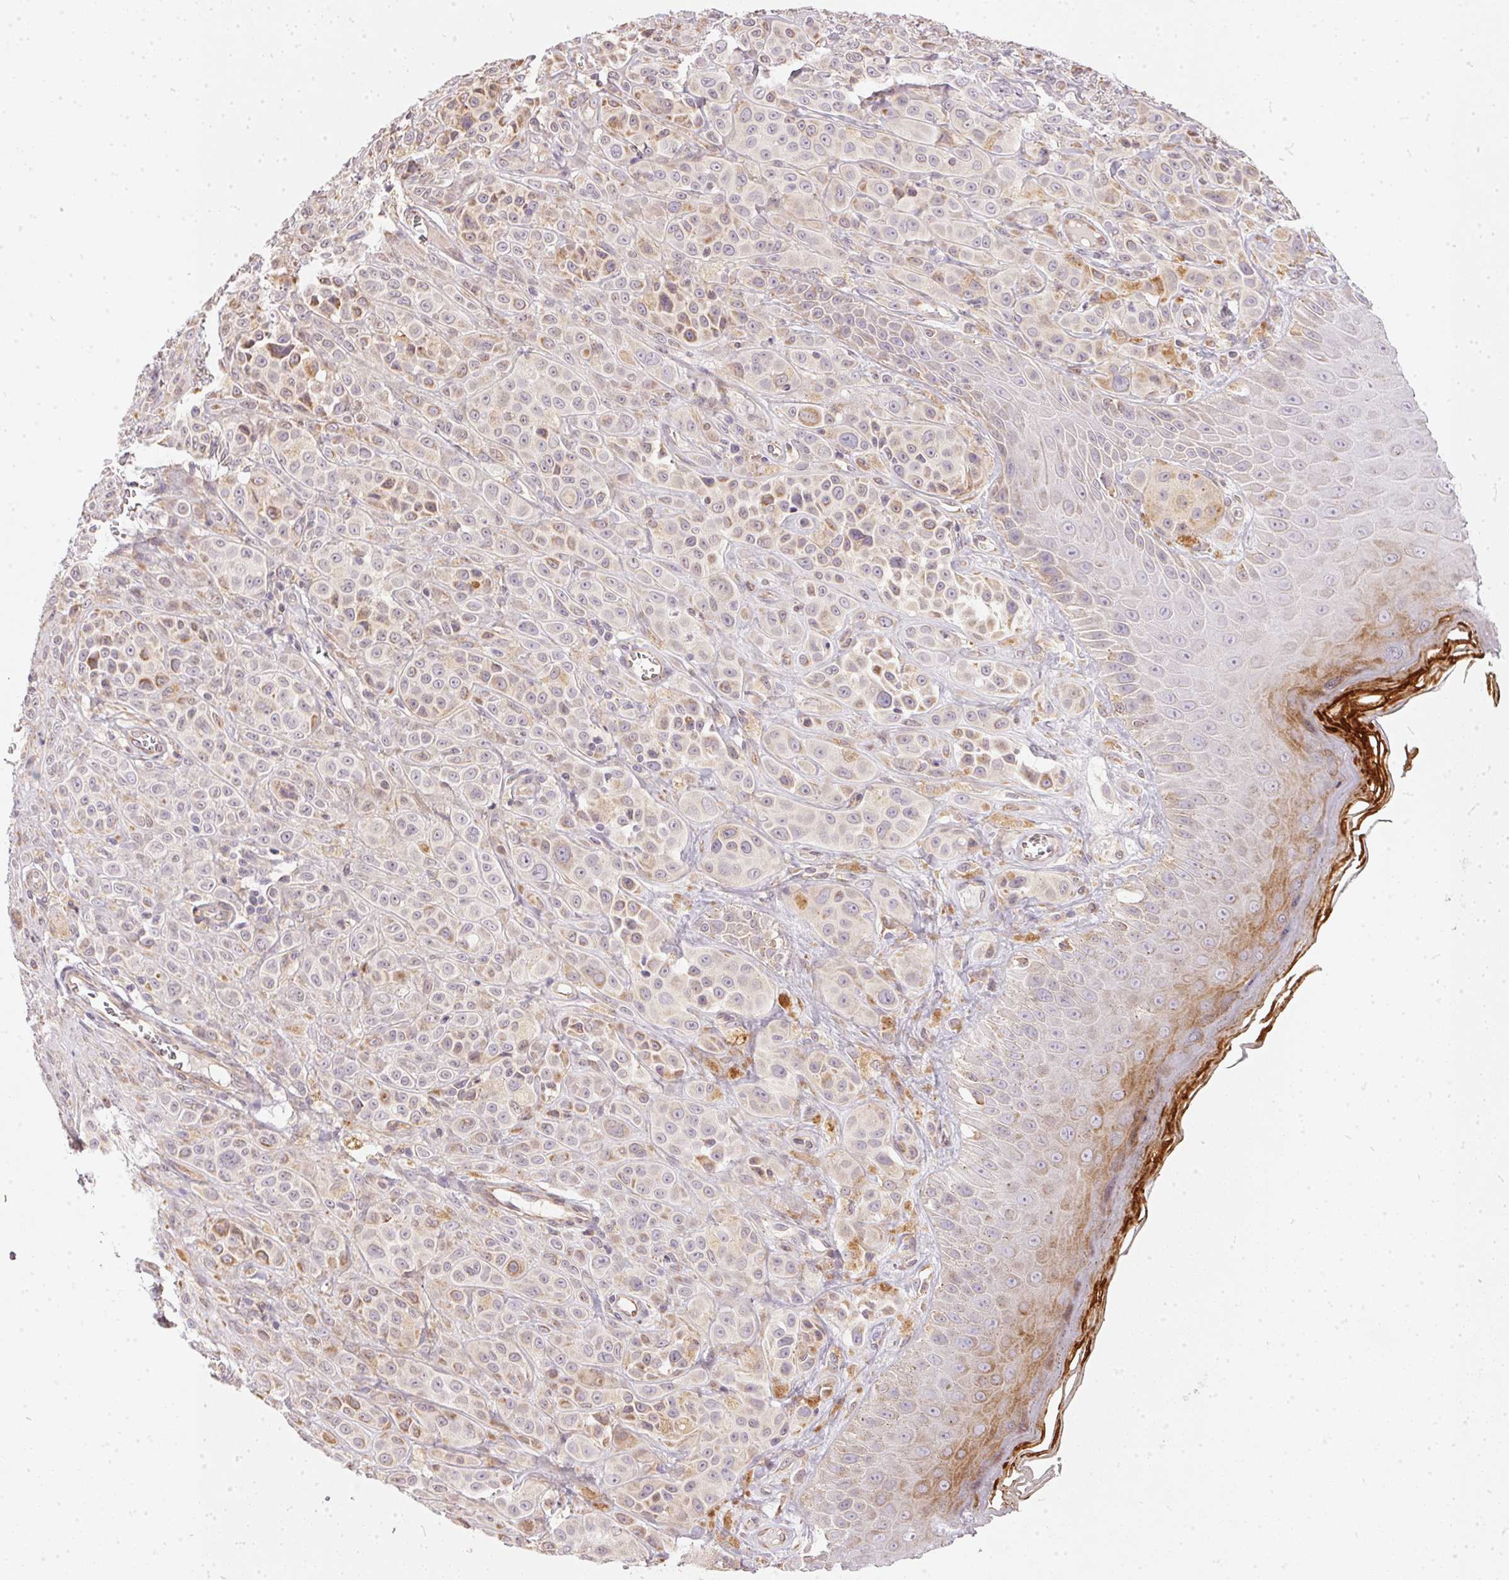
{"staining": {"intensity": "negative", "quantity": "none", "location": "none"}, "tissue": "melanoma", "cell_type": "Tumor cells", "image_type": "cancer", "snomed": [{"axis": "morphology", "description": "Malignant melanoma, NOS"}, {"axis": "topography", "description": "Skin"}], "caption": "Immunohistochemistry of human melanoma exhibits no staining in tumor cells.", "gene": "VWA5B2", "patient": {"sex": "male", "age": 67}}